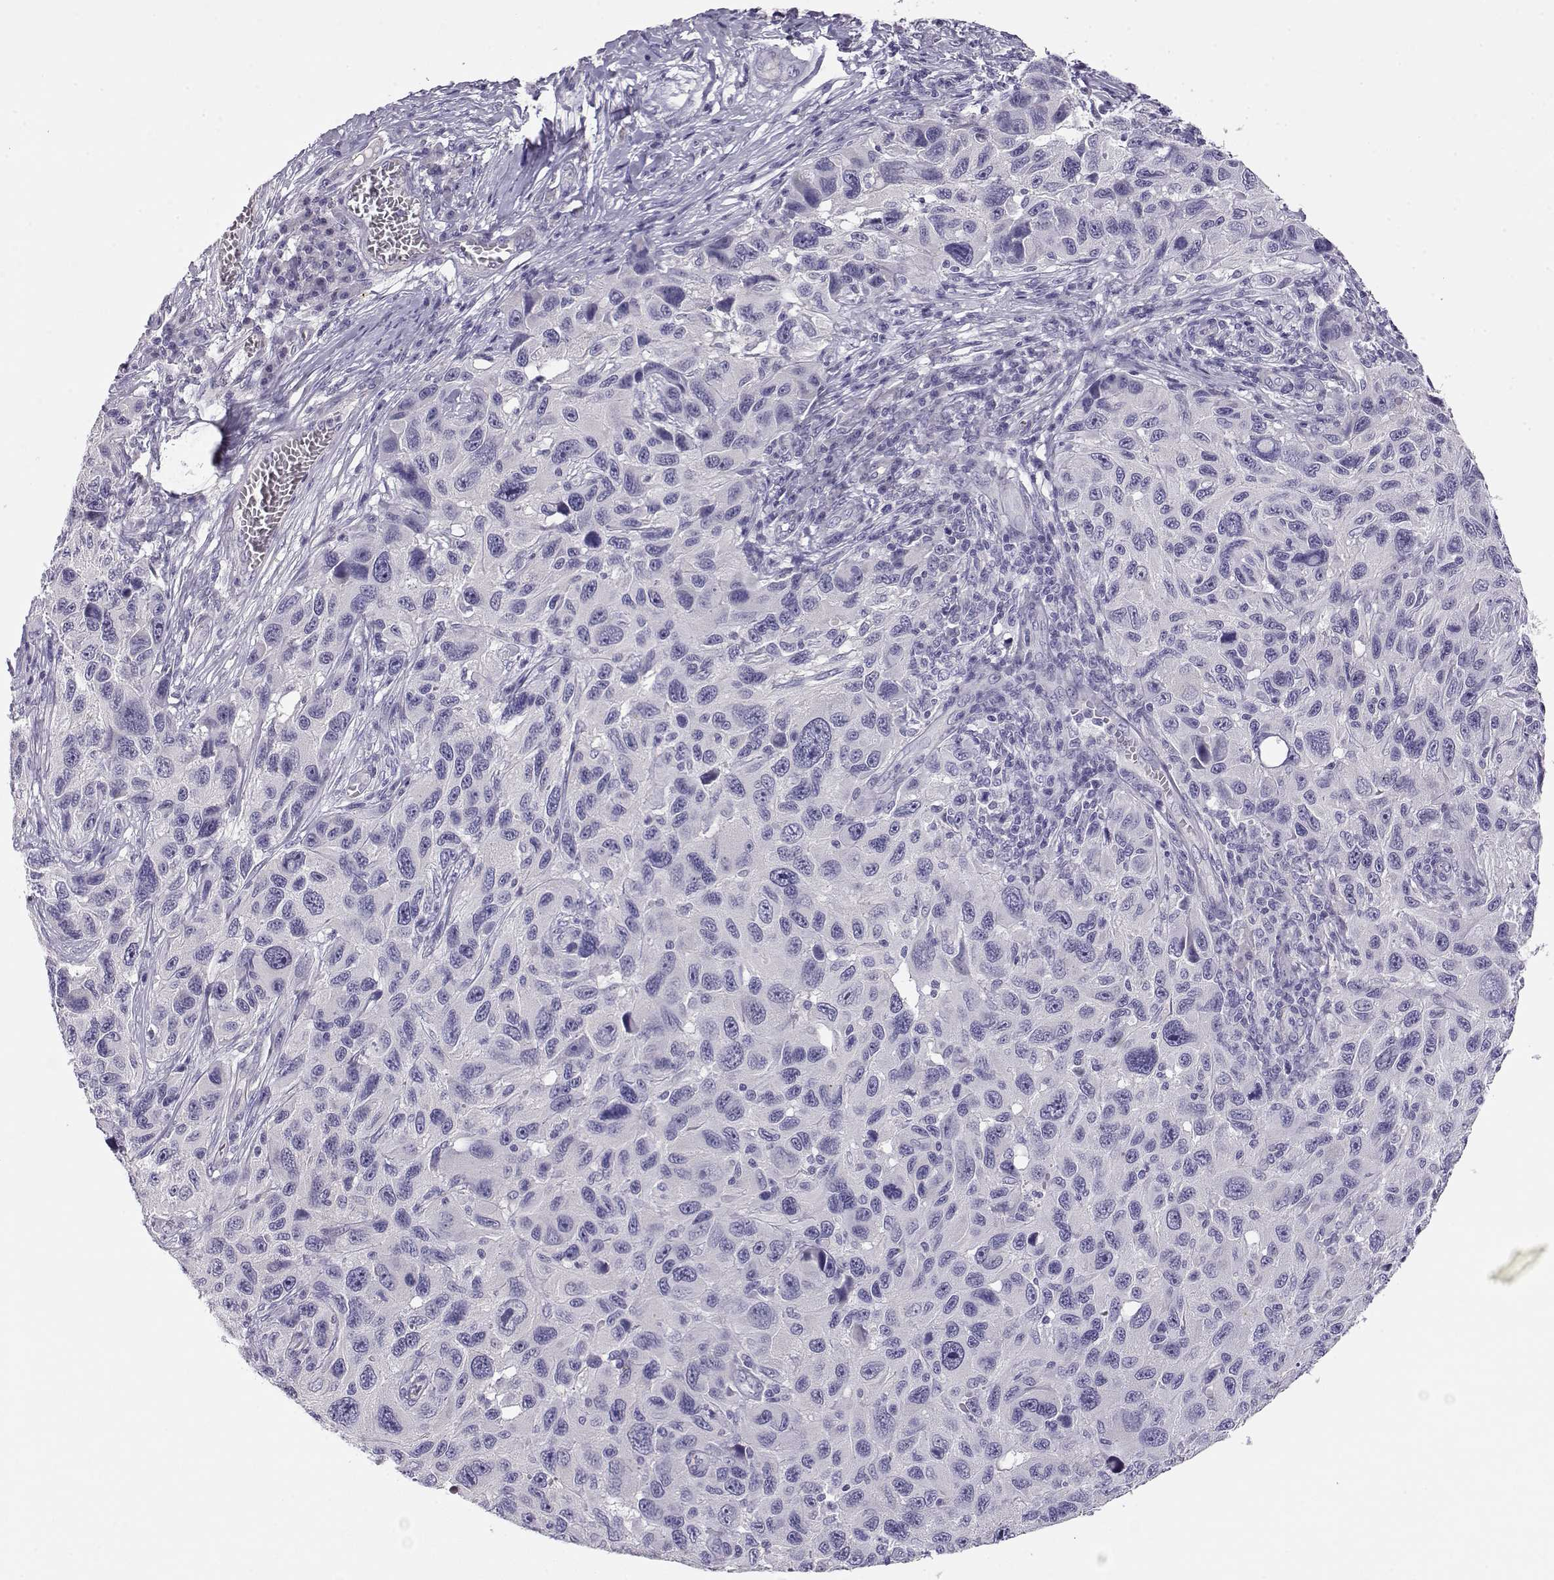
{"staining": {"intensity": "negative", "quantity": "none", "location": "none"}, "tissue": "melanoma", "cell_type": "Tumor cells", "image_type": "cancer", "snomed": [{"axis": "morphology", "description": "Malignant melanoma, NOS"}, {"axis": "topography", "description": "Skin"}], "caption": "This histopathology image is of malignant melanoma stained with immunohistochemistry (IHC) to label a protein in brown with the nuclei are counter-stained blue. There is no positivity in tumor cells.", "gene": "ENDOU", "patient": {"sex": "male", "age": 53}}